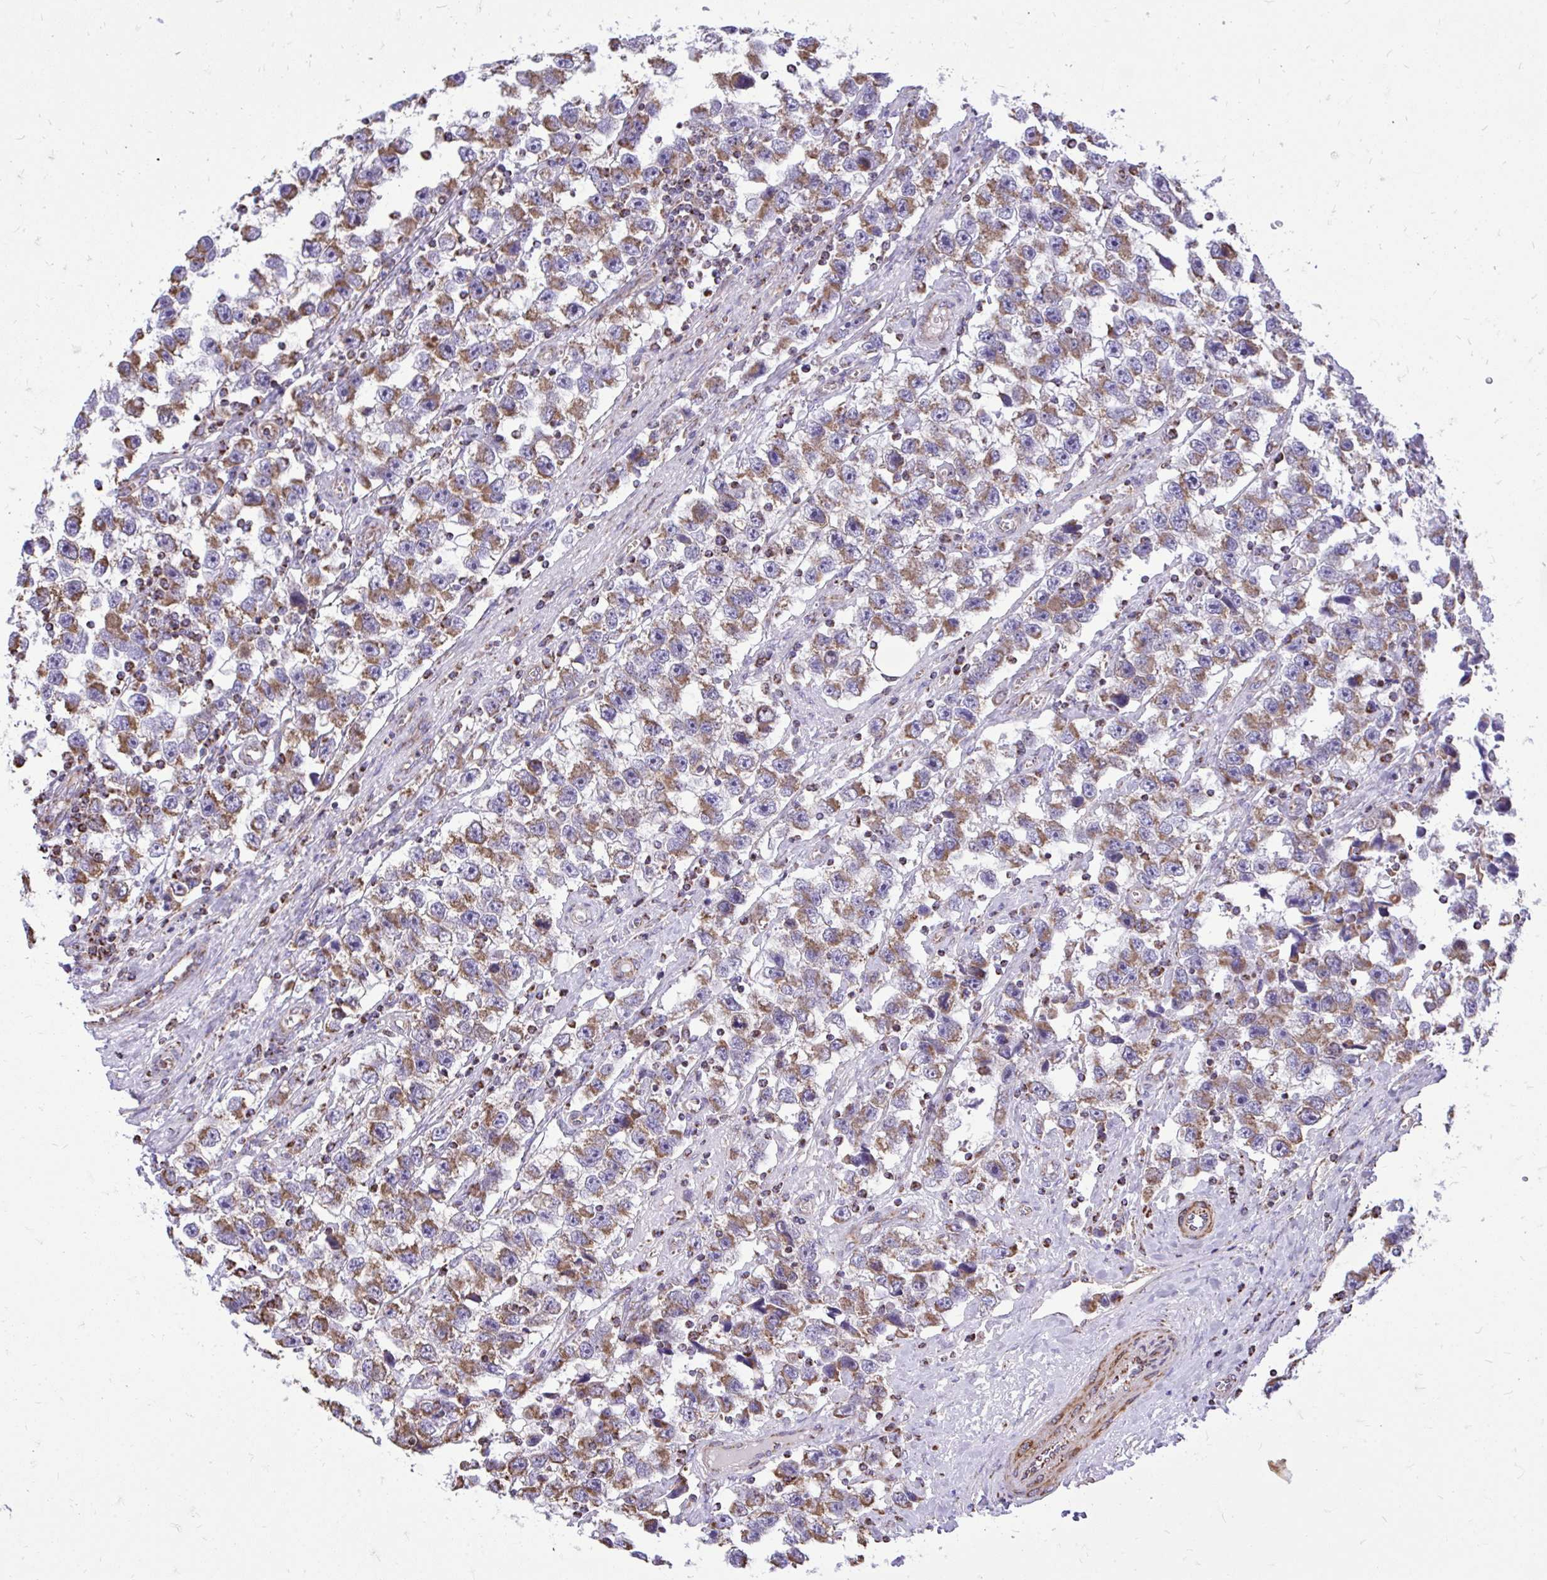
{"staining": {"intensity": "moderate", "quantity": "25%-75%", "location": "cytoplasmic/membranous"}, "tissue": "testis cancer", "cell_type": "Tumor cells", "image_type": "cancer", "snomed": [{"axis": "morphology", "description": "Seminoma, NOS"}, {"axis": "topography", "description": "Testis"}], "caption": "Moderate cytoplasmic/membranous positivity for a protein is identified in about 25%-75% of tumor cells of testis cancer (seminoma) using immunohistochemistry.", "gene": "UBE2C", "patient": {"sex": "male", "age": 33}}